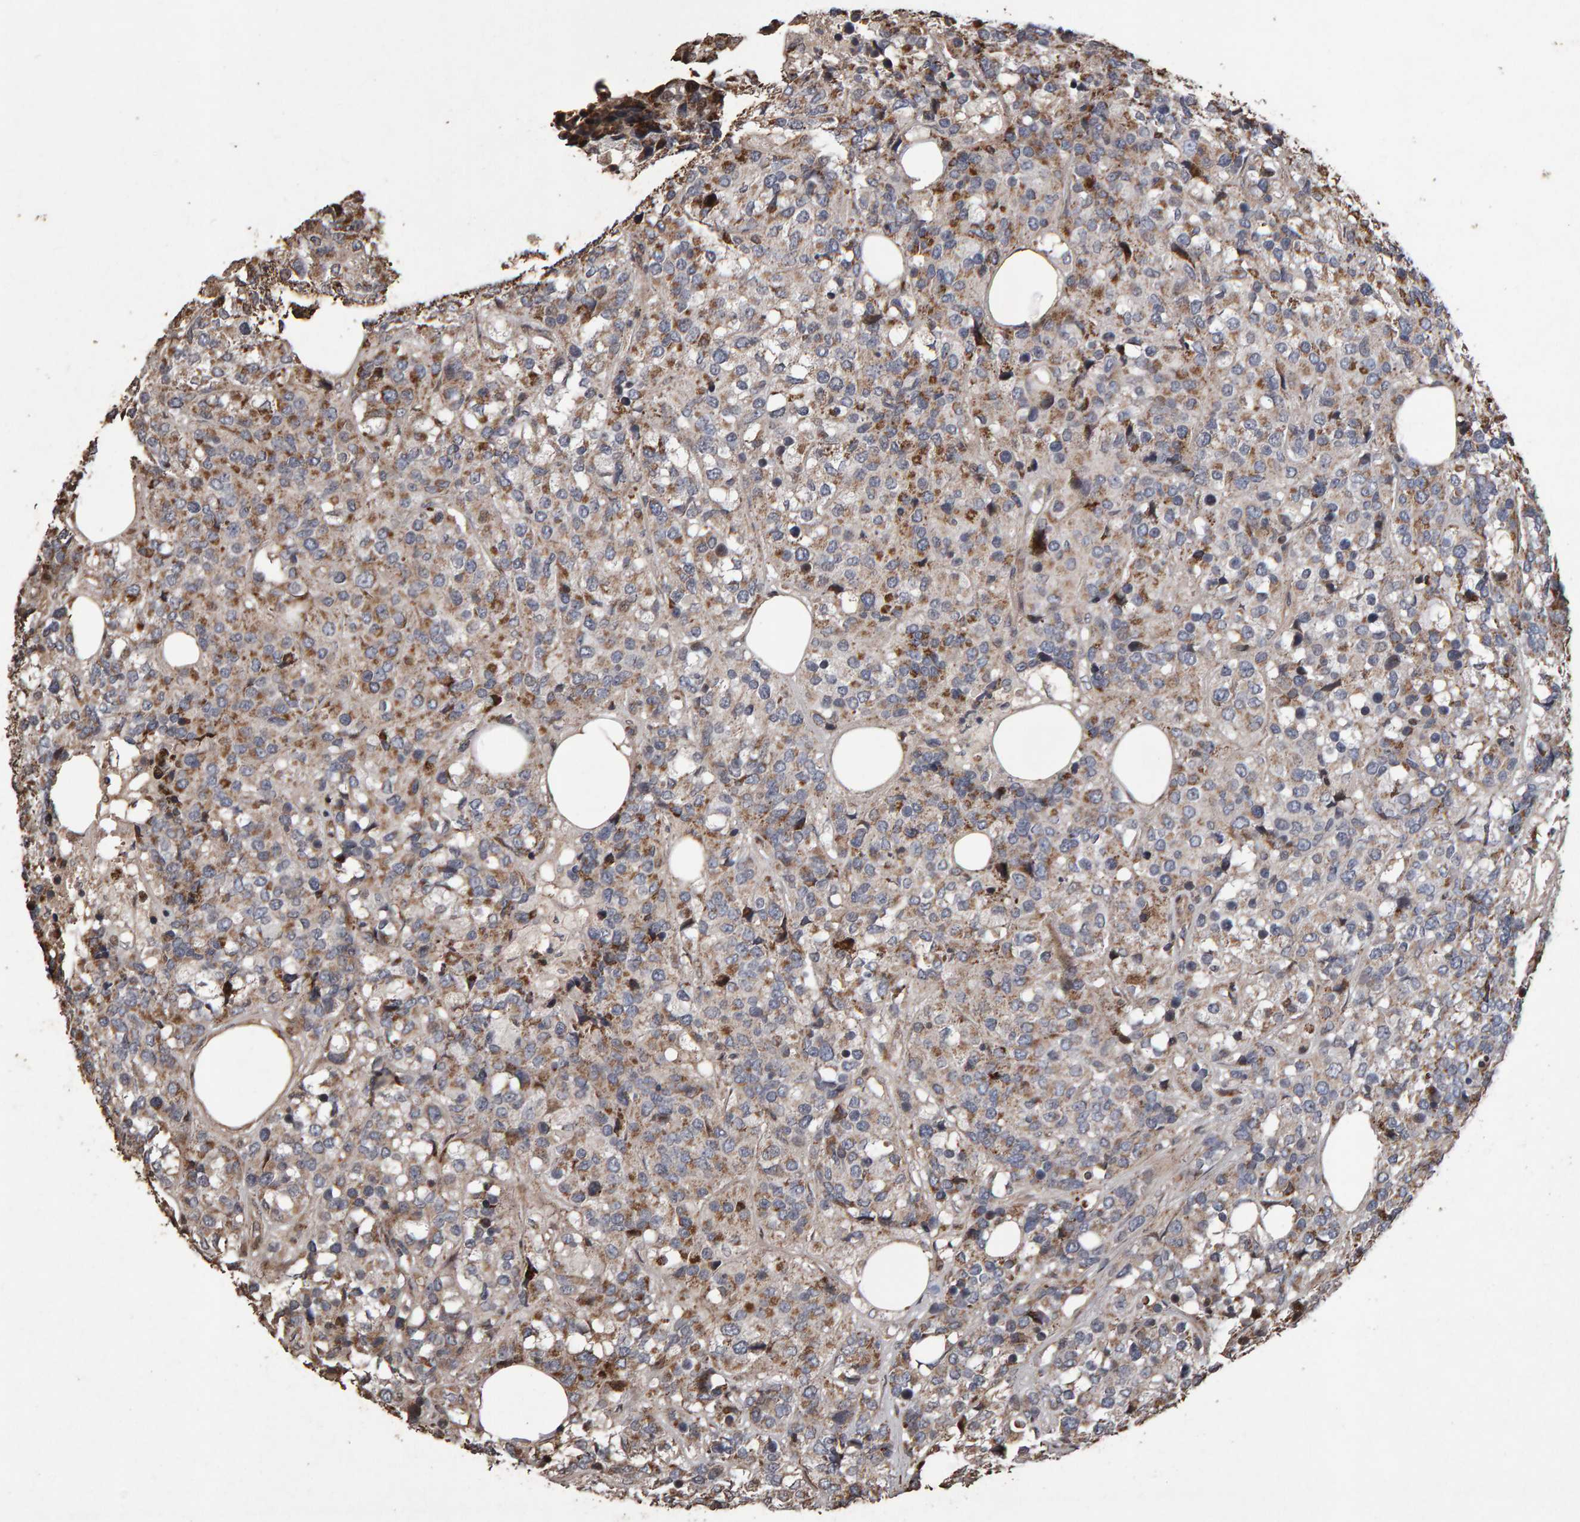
{"staining": {"intensity": "moderate", "quantity": "25%-75%", "location": "cytoplasmic/membranous"}, "tissue": "breast cancer", "cell_type": "Tumor cells", "image_type": "cancer", "snomed": [{"axis": "morphology", "description": "Lobular carcinoma"}, {"axis": "topography", "description": "Breast"}], "caption": "Immunohistochemical staining of human breast lobular carcinoma demonstrates medium levels of moderate cytoplasmic/membranous protein expression in approximately 25%-75% of tumor cells. (brown staining indicates protein expression, while blue staining denotes nuclei).", "gene": "OSBP2", "patient": {"sex": "female", "age": 59}}